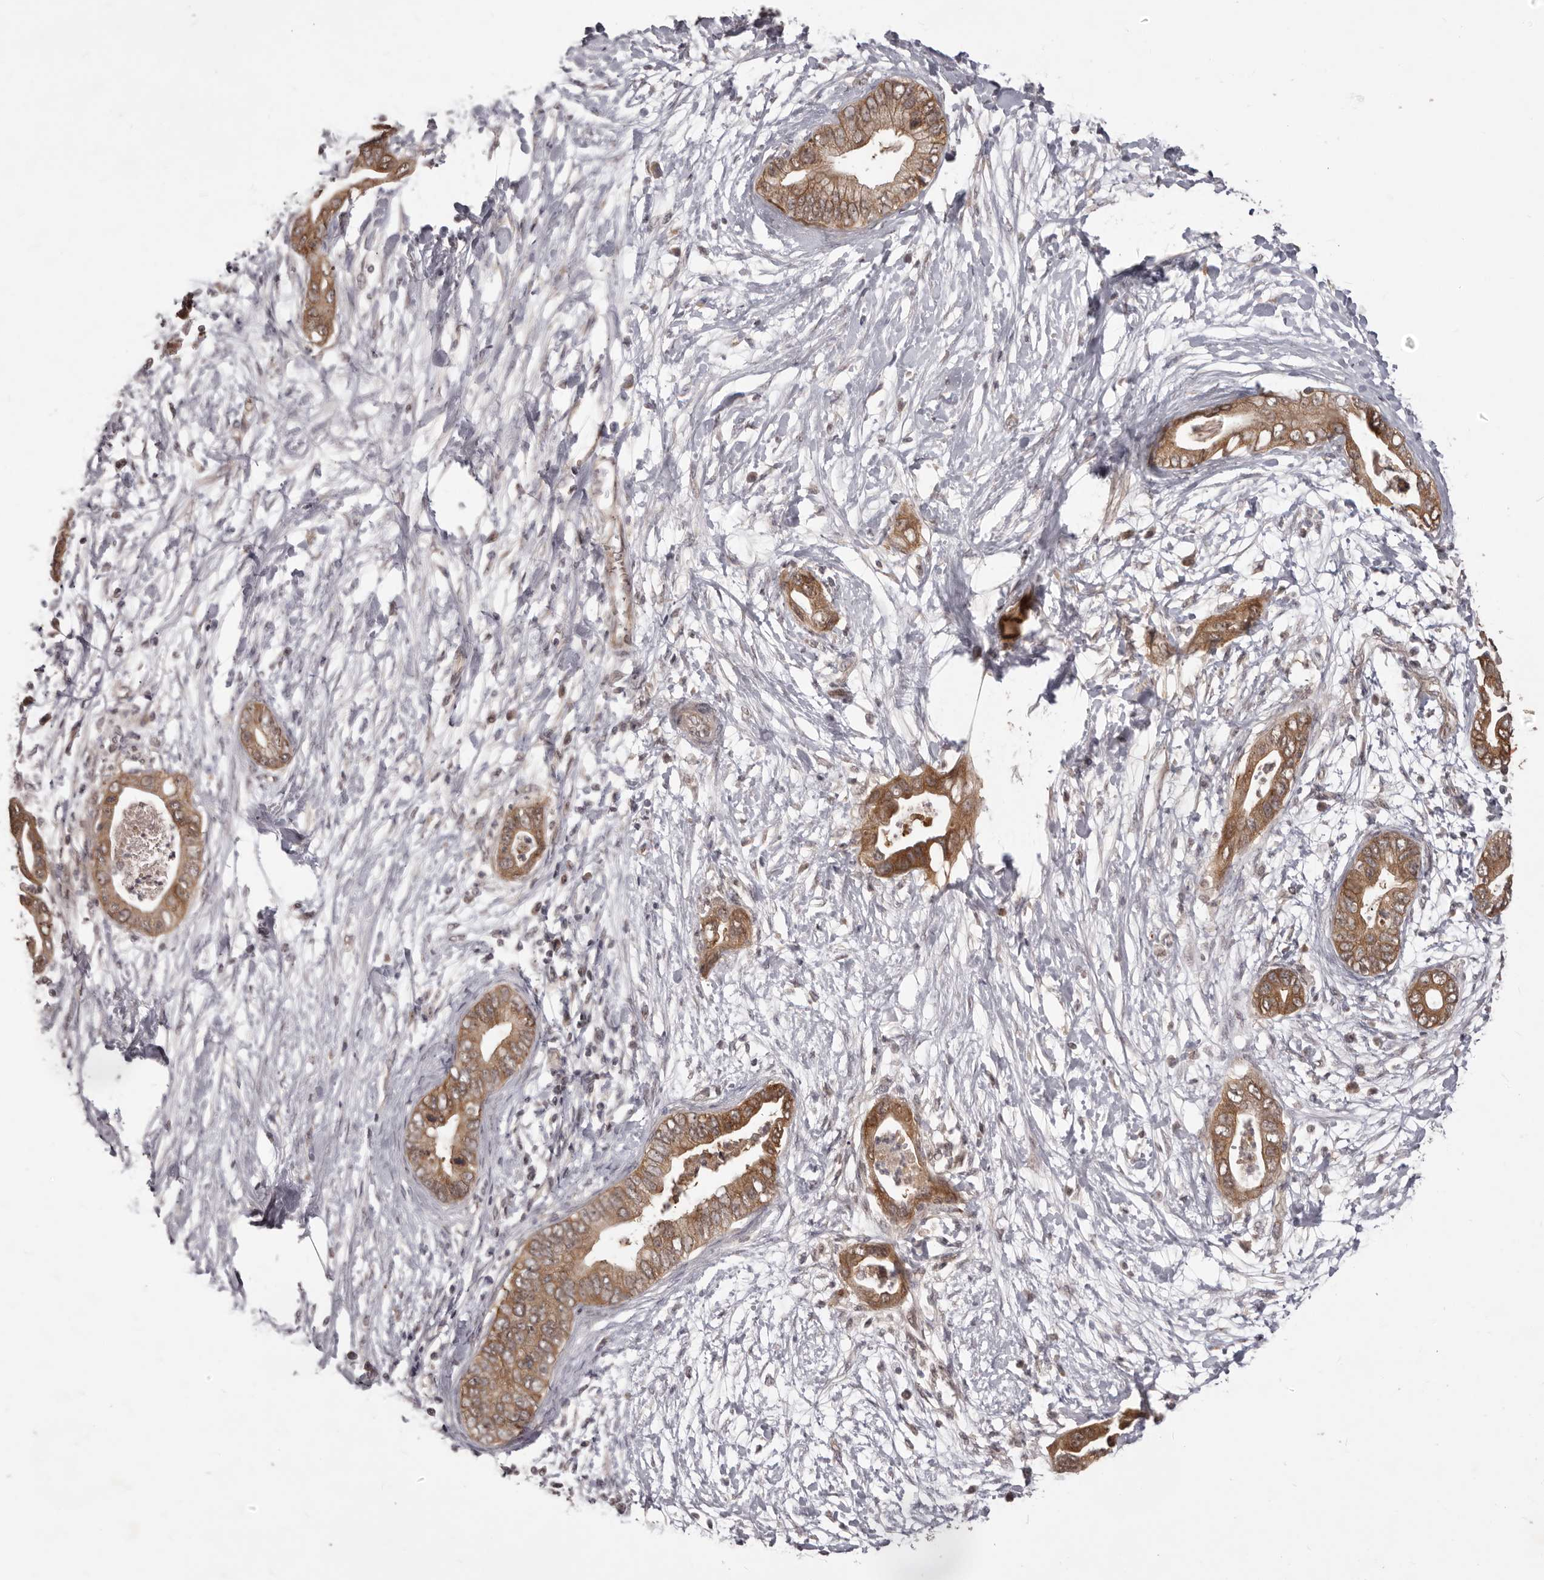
{"staining": {"intensity": "strong", "quantity": ">75%", "location": "cytoplasmic/membranous"}, "tissue": "pancreatic cancer", "cell_type": "Tumor cells", "image_type": "cancer", "snomed": [{"axis": "morphology", "description": "Adenocarcinoma, NOS"}, {"axis": "topography", "description": "Pancreas"}], "caption": "IHC (DAB (3,3'-diaminobenzidine)) staining of human adenocarcinoma (pancreatic) shows strong cytoplasmic/membranous protein expression in about >75% of tumor cells. (DAB (3,3'-diaminobenzidine) IHC with brightfield microscopy, high magnification).", "gene": "MTO1", "patient": {"sex": "male", "age": 75}}